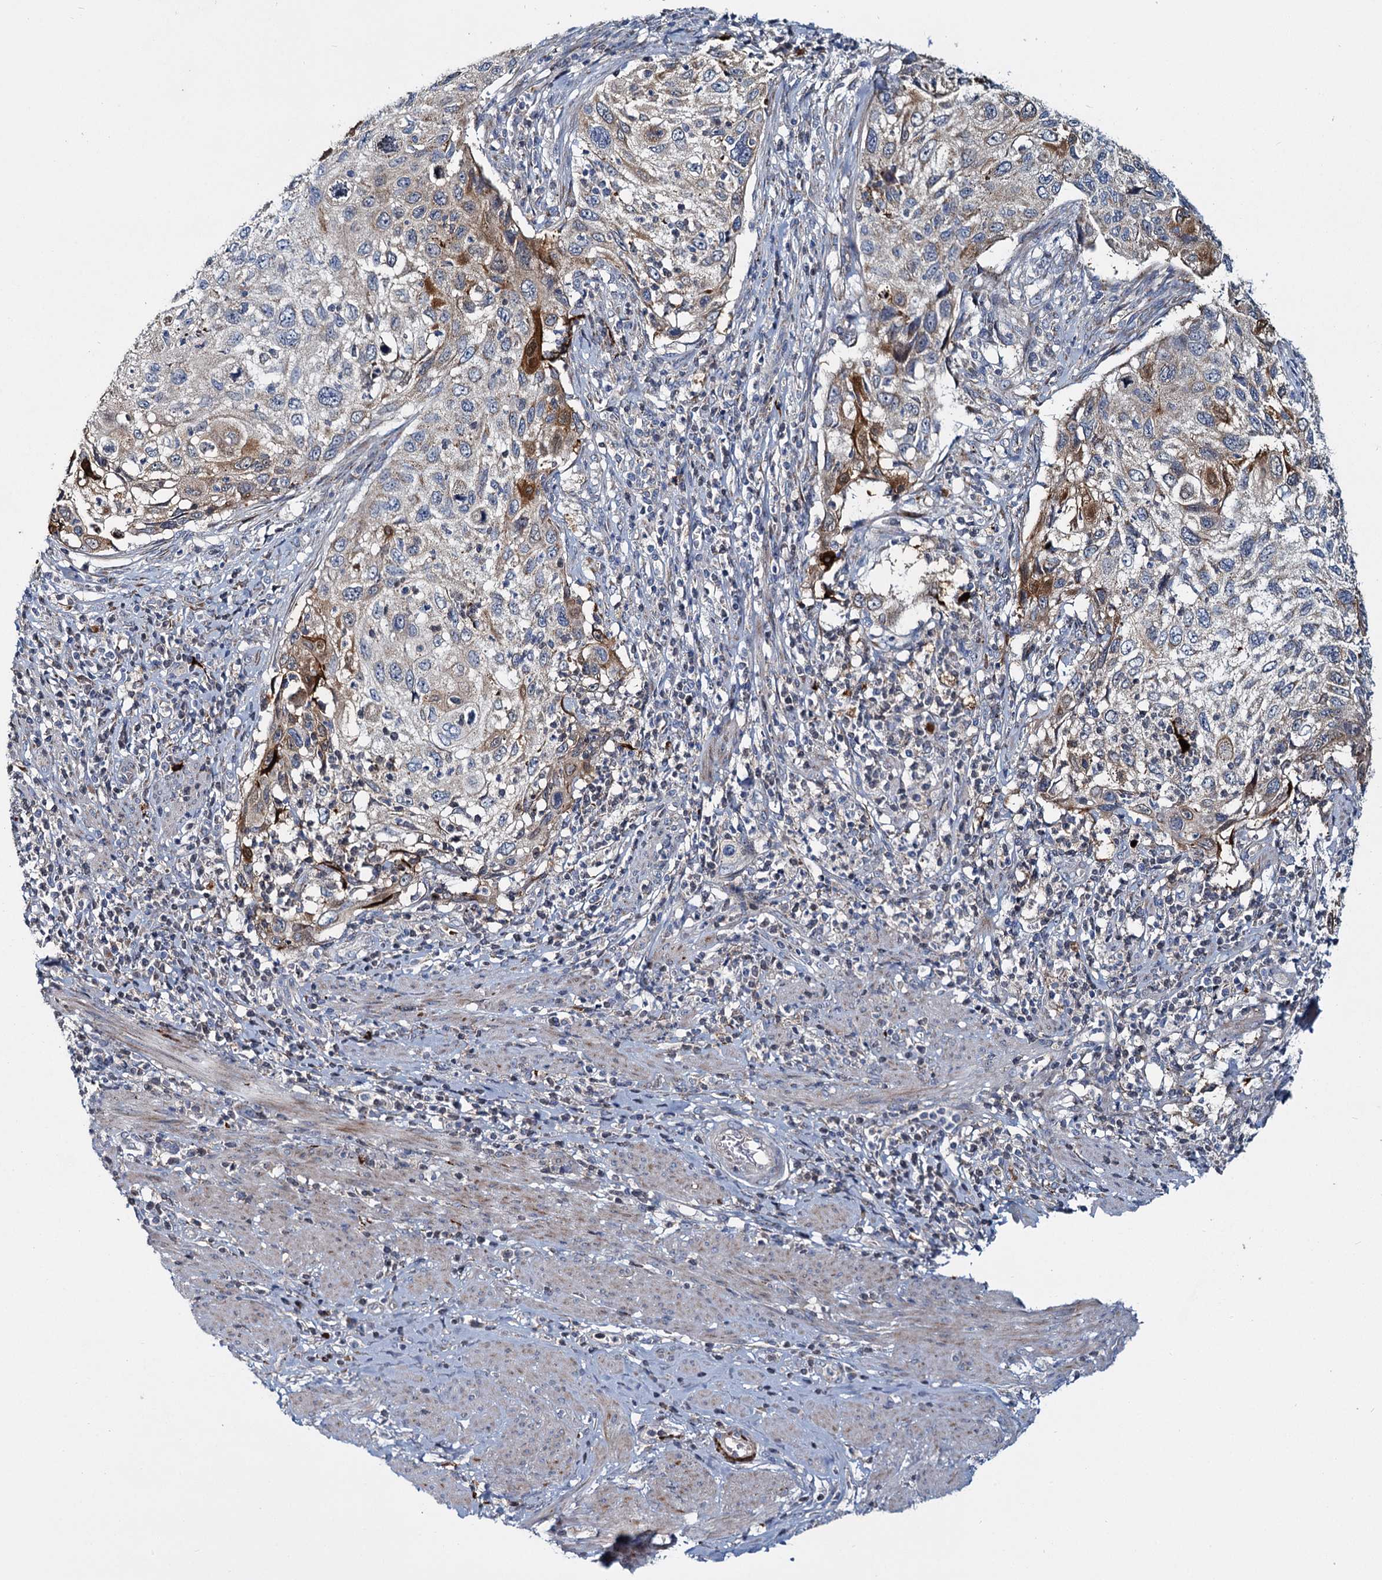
{"staining": {"intensity": "strong", "quantity": "<25%", "location": "cytoplasmic/membranous"}, "tissue": "cervical cancer", "cell_type": "Tumor cells", "image_type": "cancer", "snomed": [{"axis": "morphology", "description": "Squamous cell carcinoma, NOS"}, {"axis": "topography", "description": "Cervix"}], "caption": "An image of human cervical cancer stained for a protein exhibits strong cytoplasmic/membranous brown staining in tumor cells.", "gene": "DCUN1D2", "patient": {"sex": "female", "age": 70}}